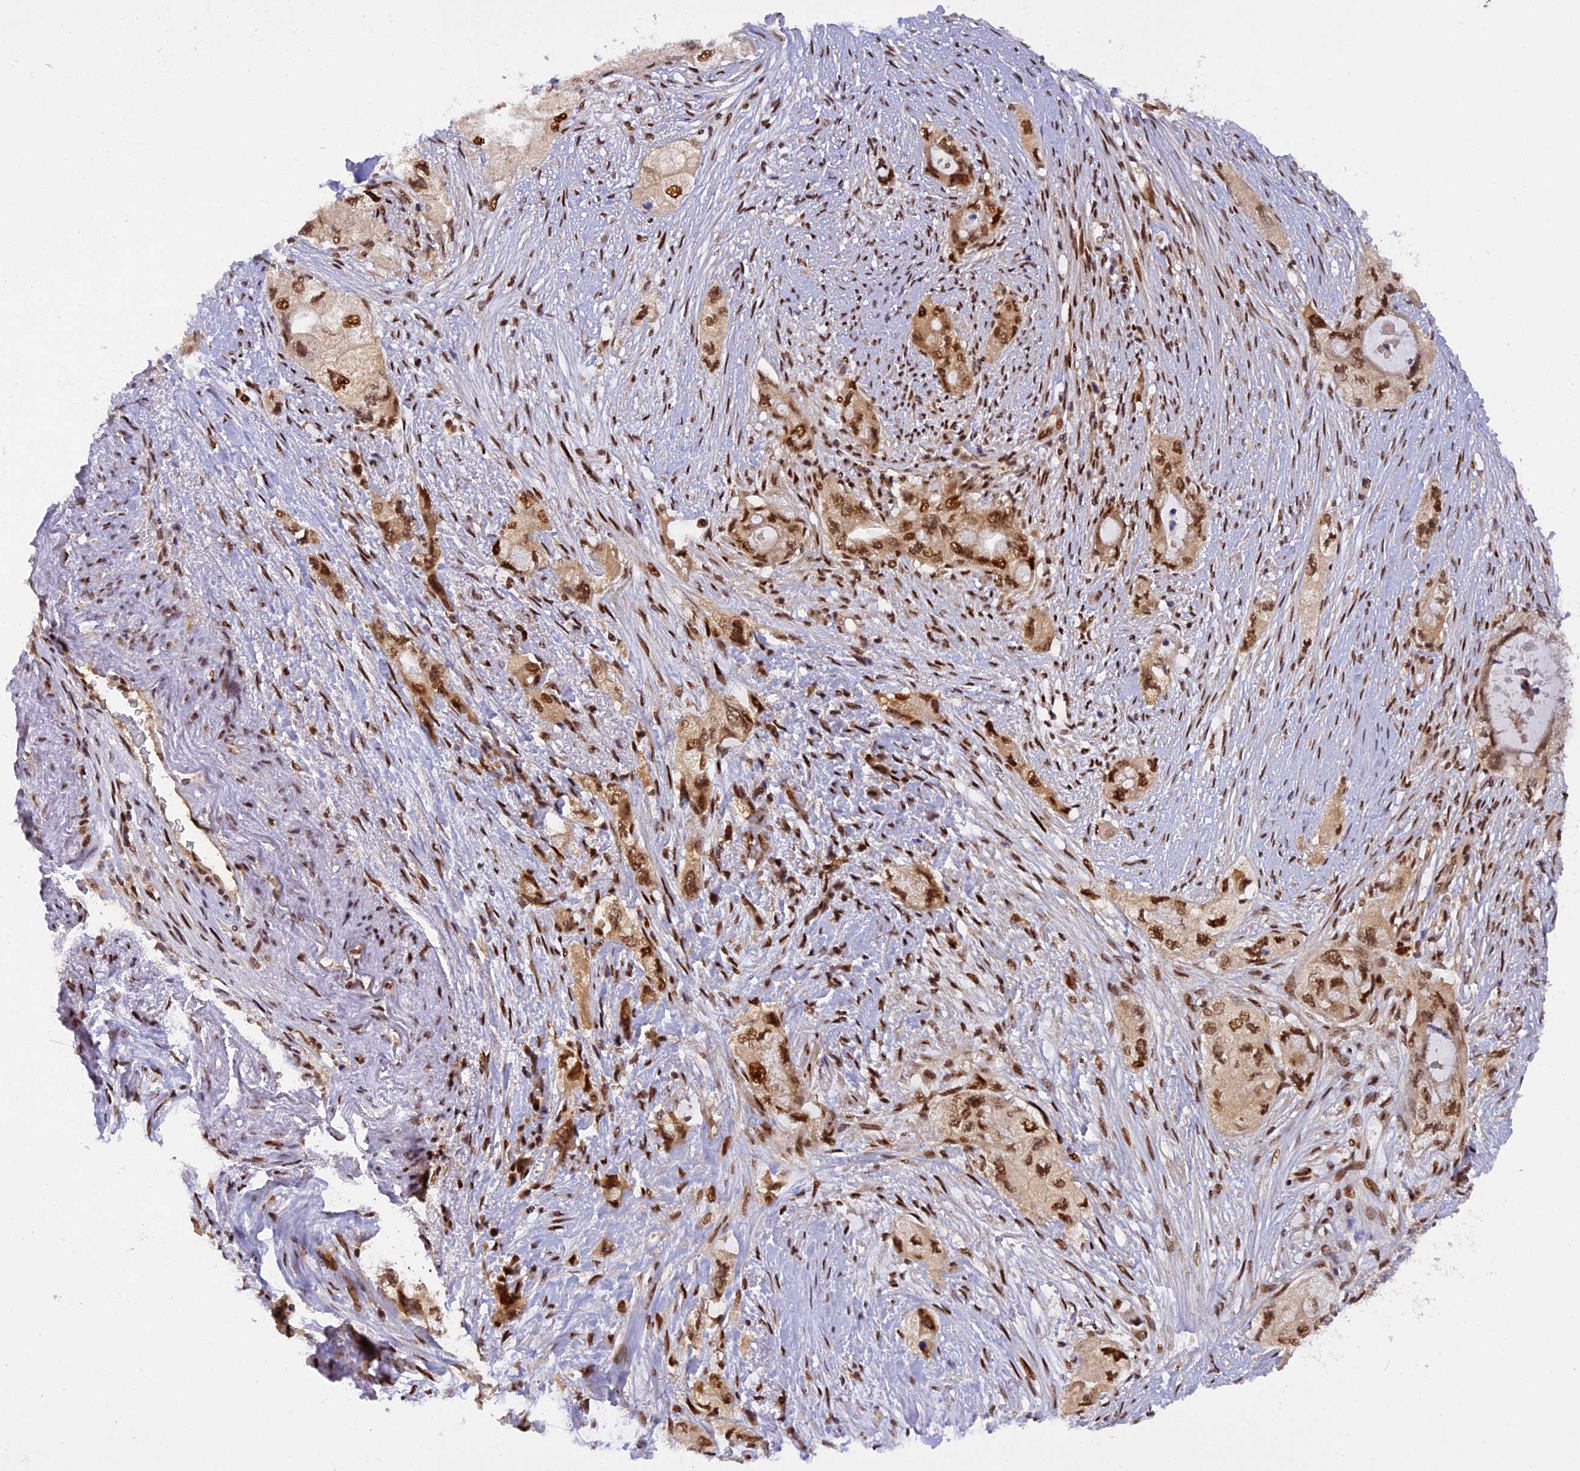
{"staining": {"intensity": "moderate", "quantity": ">75%", "location": "cytoplasmic/membranous,nuclear"}, "tissue": "pancreatic cancer", "cell_type": "Tumor cells", "image_type": "cancer", "snomed": [{"axis": "morphology", "description": "Adenocarcinoma, NOS"}, {"axis": "topography", "description": "Pancreas"}], "caption": "The histopathology image exhibits staining of pancreatic cancer, revealing moderate cytoplasmic/membranous and nuclear protein staining (brown color) within tumor cells. The protein is stained brown, and the nuclei are stained in blue (DAB IHC with brightfield microscopy, high magnification).", "gene": "RABGGTA", "patient": {"sex": "female", "age": 73}}